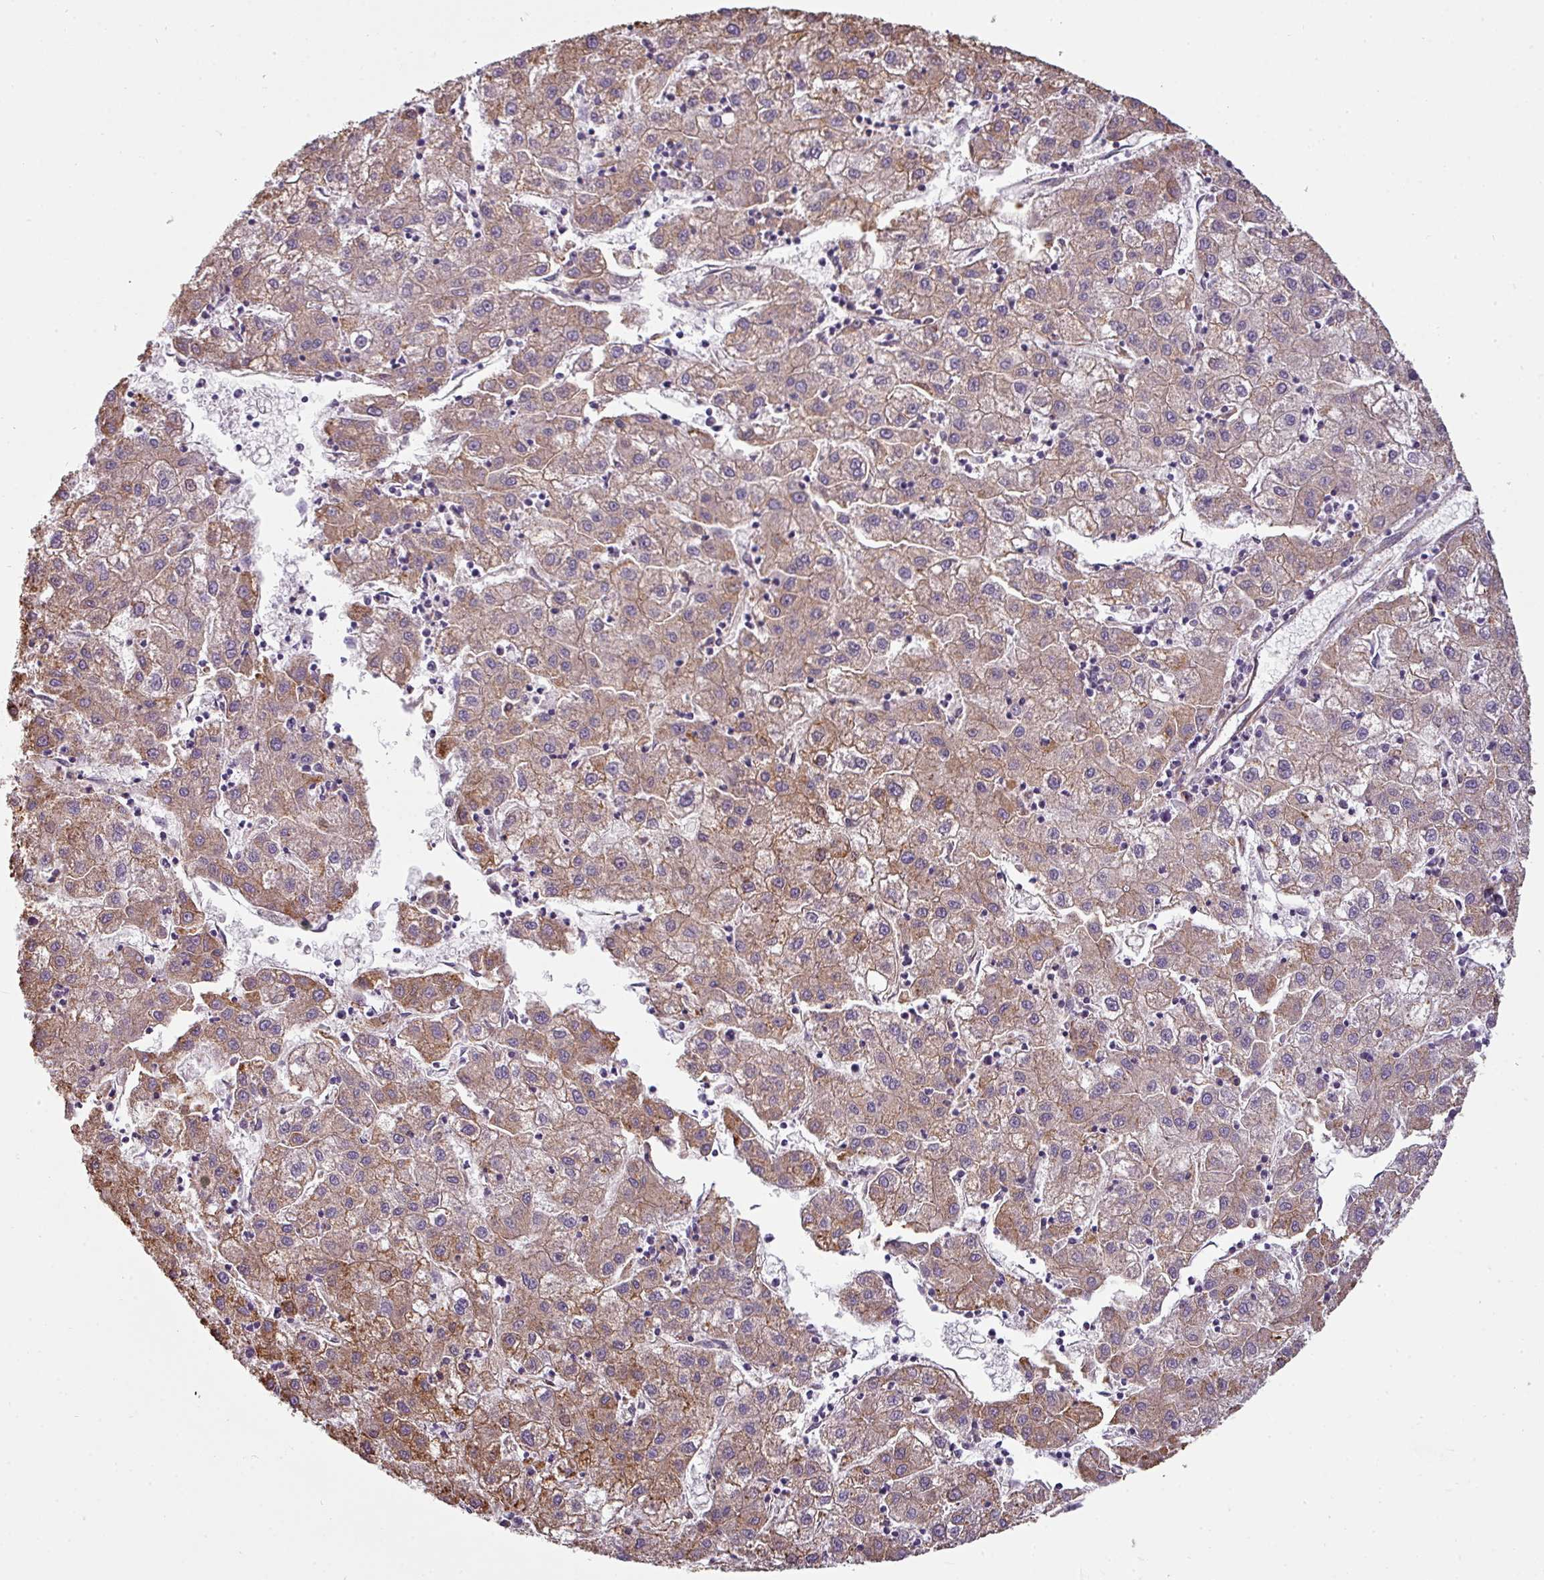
{"staining": {"intensity": "moderate", "quantity": ">75%", "location": "cytoplasmic/membranous"}, "tissue": "liver cancer", "cell_type": "Tumor cells", "image_type": "cancer", "snomed": [{"axis": "morphology", "description": "Carcinoma, Hepatocellular, NOS"}, {"axis": "topography", "description": "Liver"}], "caption": "A photomicrograph showing moderate cytoplasmic/membranous expression in about >75% of tumor cells in liver cancer (hepatocellular carcinoma), as visualized by brown immunohistochemical staining.", "gene": "BUD23", "patient": {"sex": "male", "age": 72}}